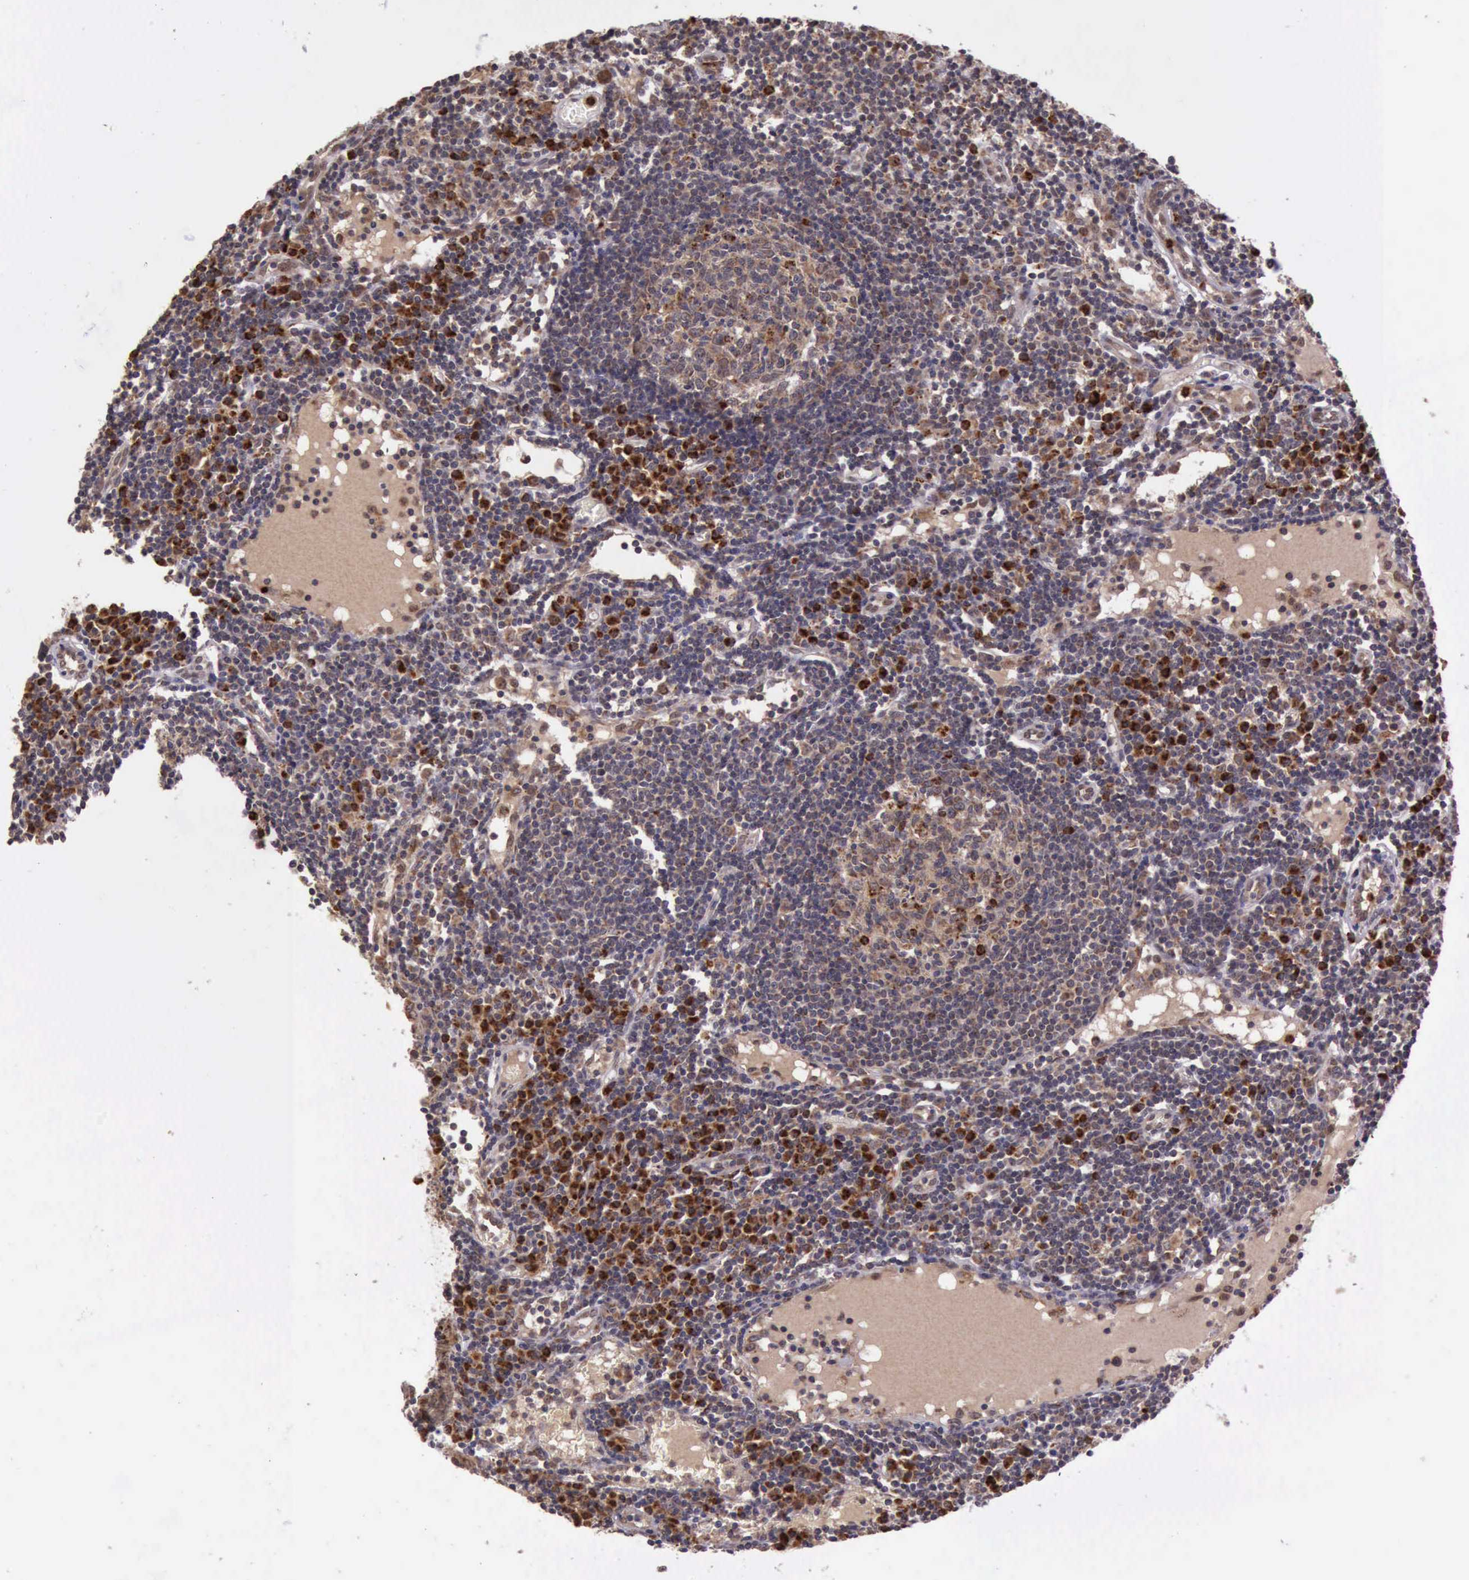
{"staining": {"intensity": "moderate", "quantity": ">75%", "location": "cytoplasmic/membranous"}, "tissue": "lymph node", "cell_type": "Germinal center cells", "image_type": "normal", "snomed": [{"axis": "morphology", "description": "Normal tissue, NOS"}, {"axis": "topography", "description": "Lymph node"}], "caption": "The histopathology image shows staining of normal lymph node, revealing moderate cytoplasmic/membranous protein staining (brown color) within germinal center cells.", "gene": "ARMCX3", "patient": {"sex": "female", "age": 55}}